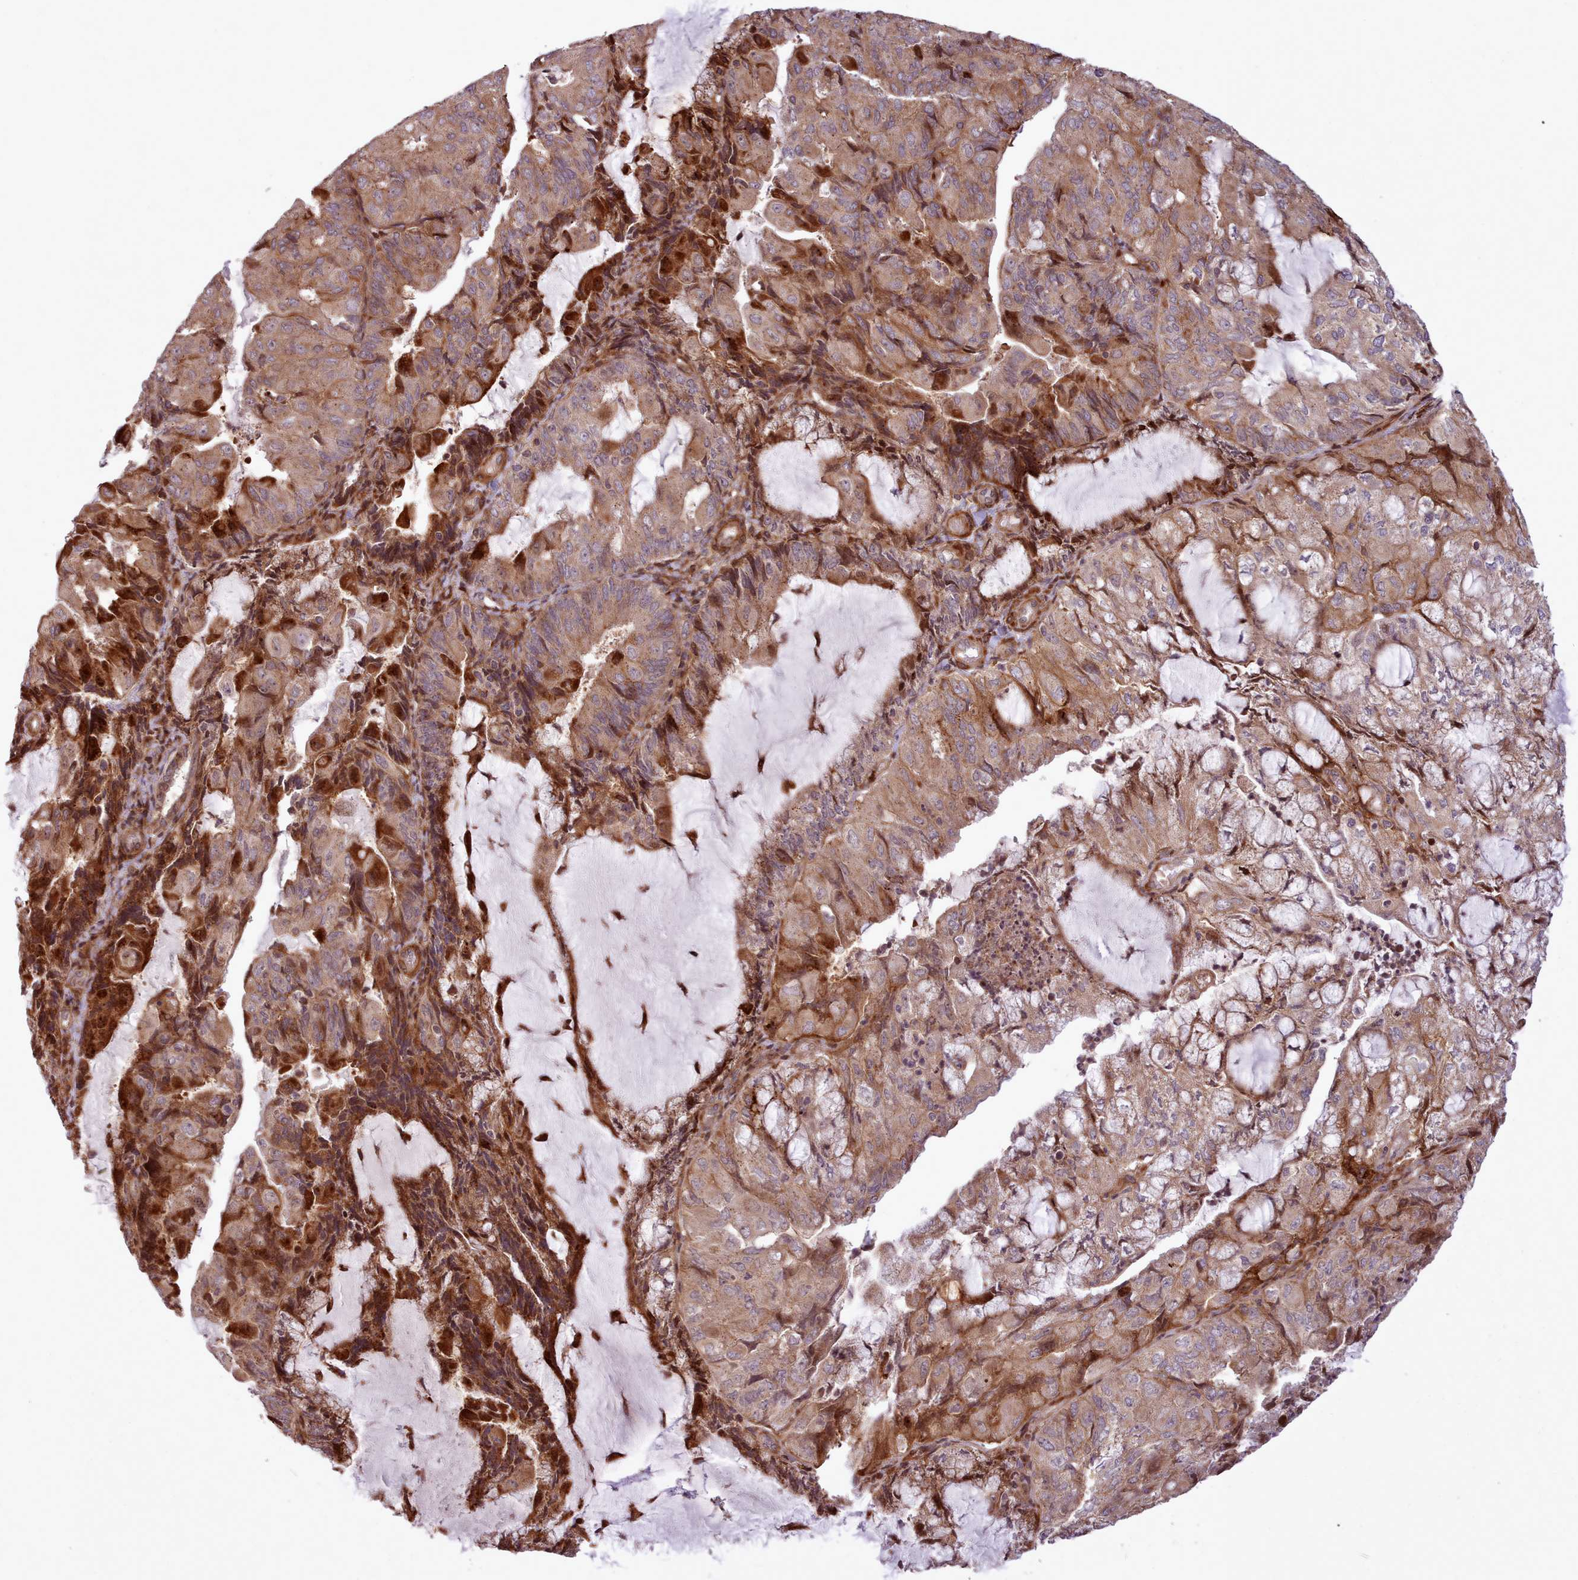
{"staining": {"intensity": "strong", "quantity": "25%-75%", "location": "cytoplasmic/membranous,nuclear"}, "tissue": "endometrial cancer", "cell_type": "Tumor cells", "image_type": "cancer", "snomed": [{"axis": "morphology", "description": "Adenocarcinoma, NOS"}, {"axis": "topography", "description": "Endometrium"}], "caption": "The image shows staining of endometrial adenocarcinoma, revealing strong cytoplasmic/membranous and nuclear protein expression (brown color) within tumor cells. (Brightfield microscopy of DAB IHC at high magnification).", "gene": "NLRP7", "patient": {"sex": "female", "age": 81}}